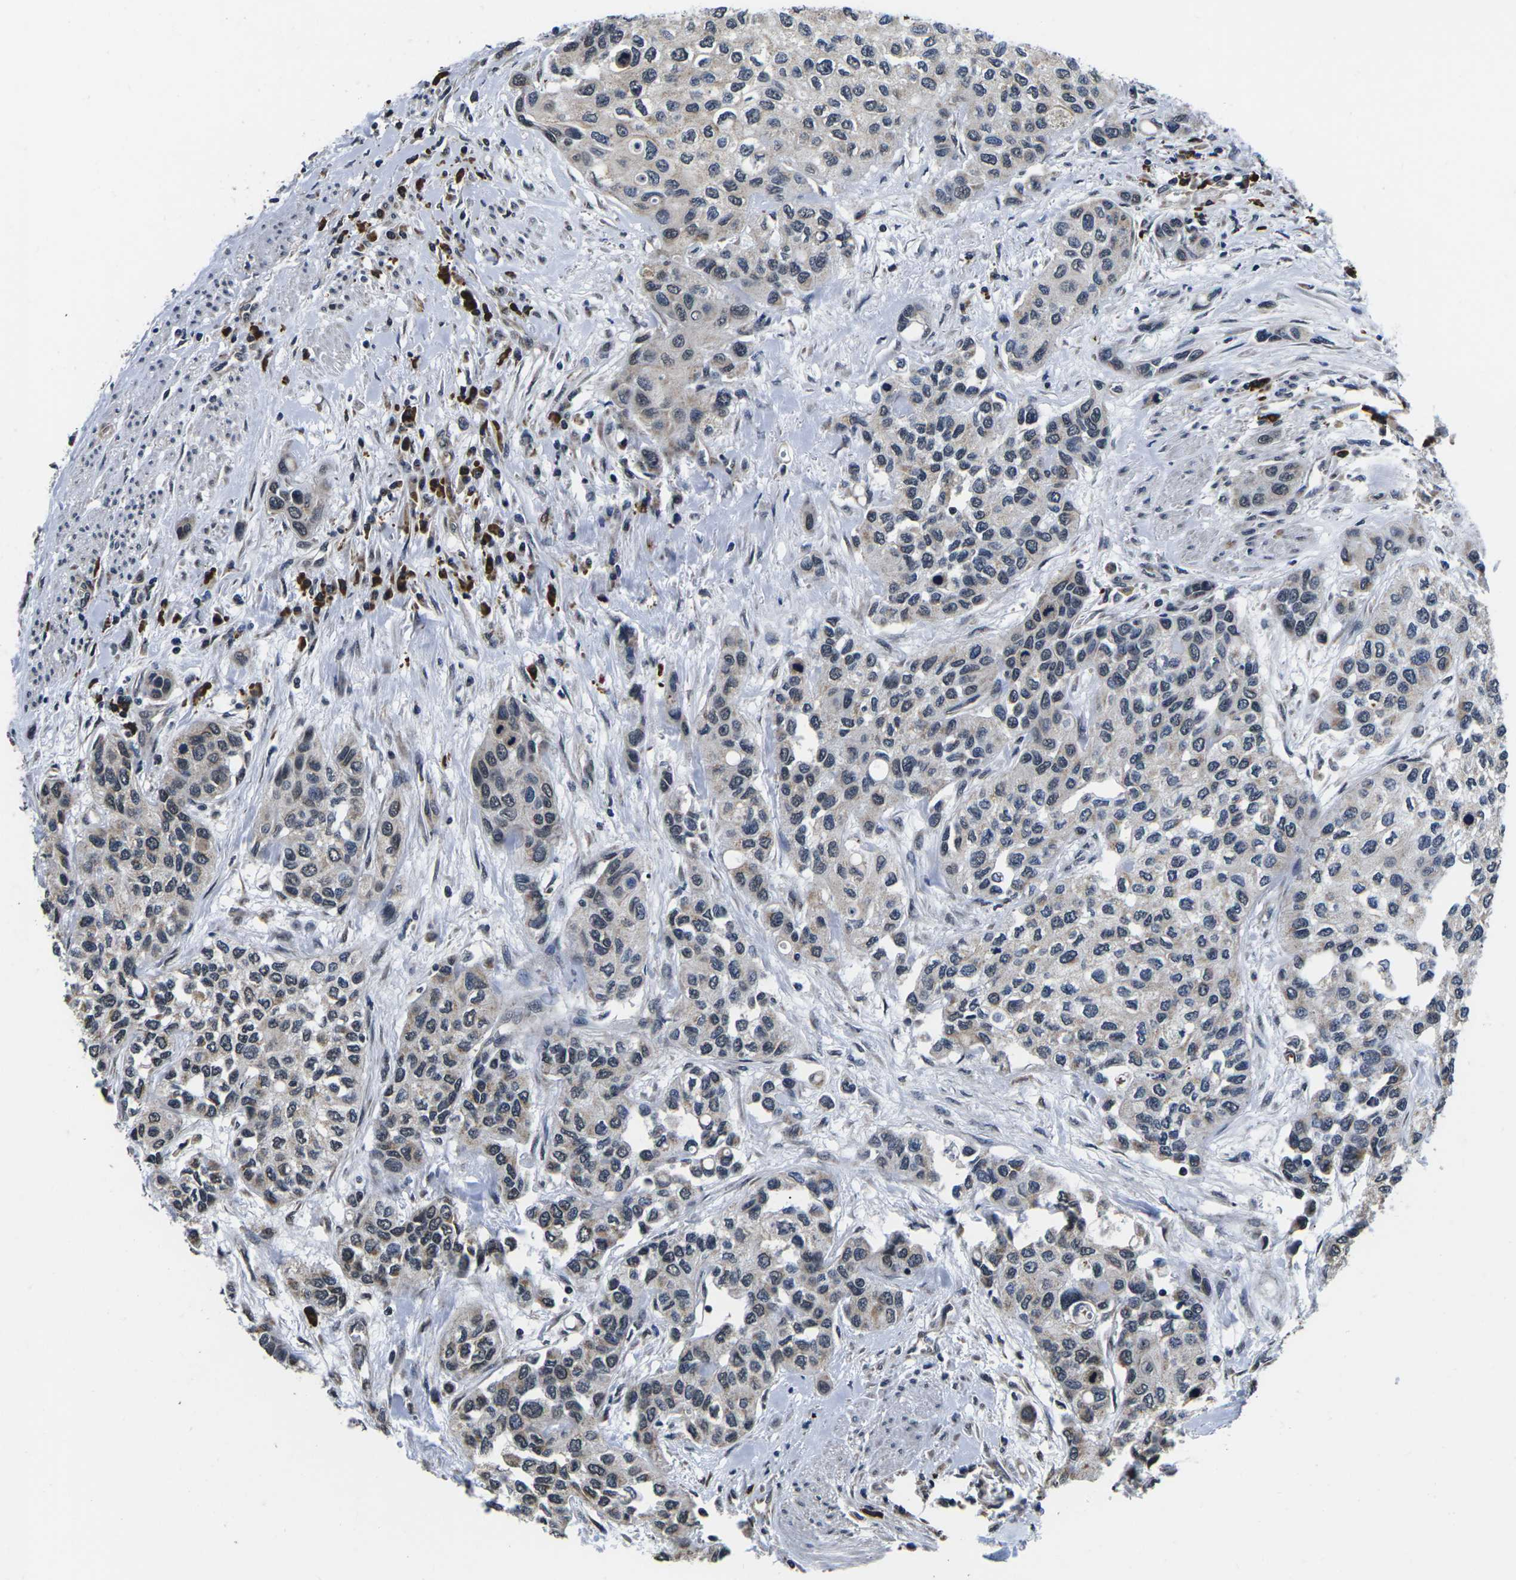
{"staining": {"intensity": "weak", "quantity": "<25%", "location": "cytoplasmic/membranous,nuclear"}, "tissue": "urothelial cancer", "cell_type": "Tumor cells", "image_type": "cancer", "snomed": [{"axis": "morphology", "description": "Urothelial carcinoma, High grade"}, {"axis": "topography", "description": "Urinary bladder"}], "caption": "This is a histopathology image of immunohistochemistry staining of urothelial cancer, which shows no expression in tumor cells. (Brightfield microscopy of DAB immunohistochemistry (IHC) at high magnification).", "gene": "CCNE1", "patient": {"sex": "female", "age": 56}}